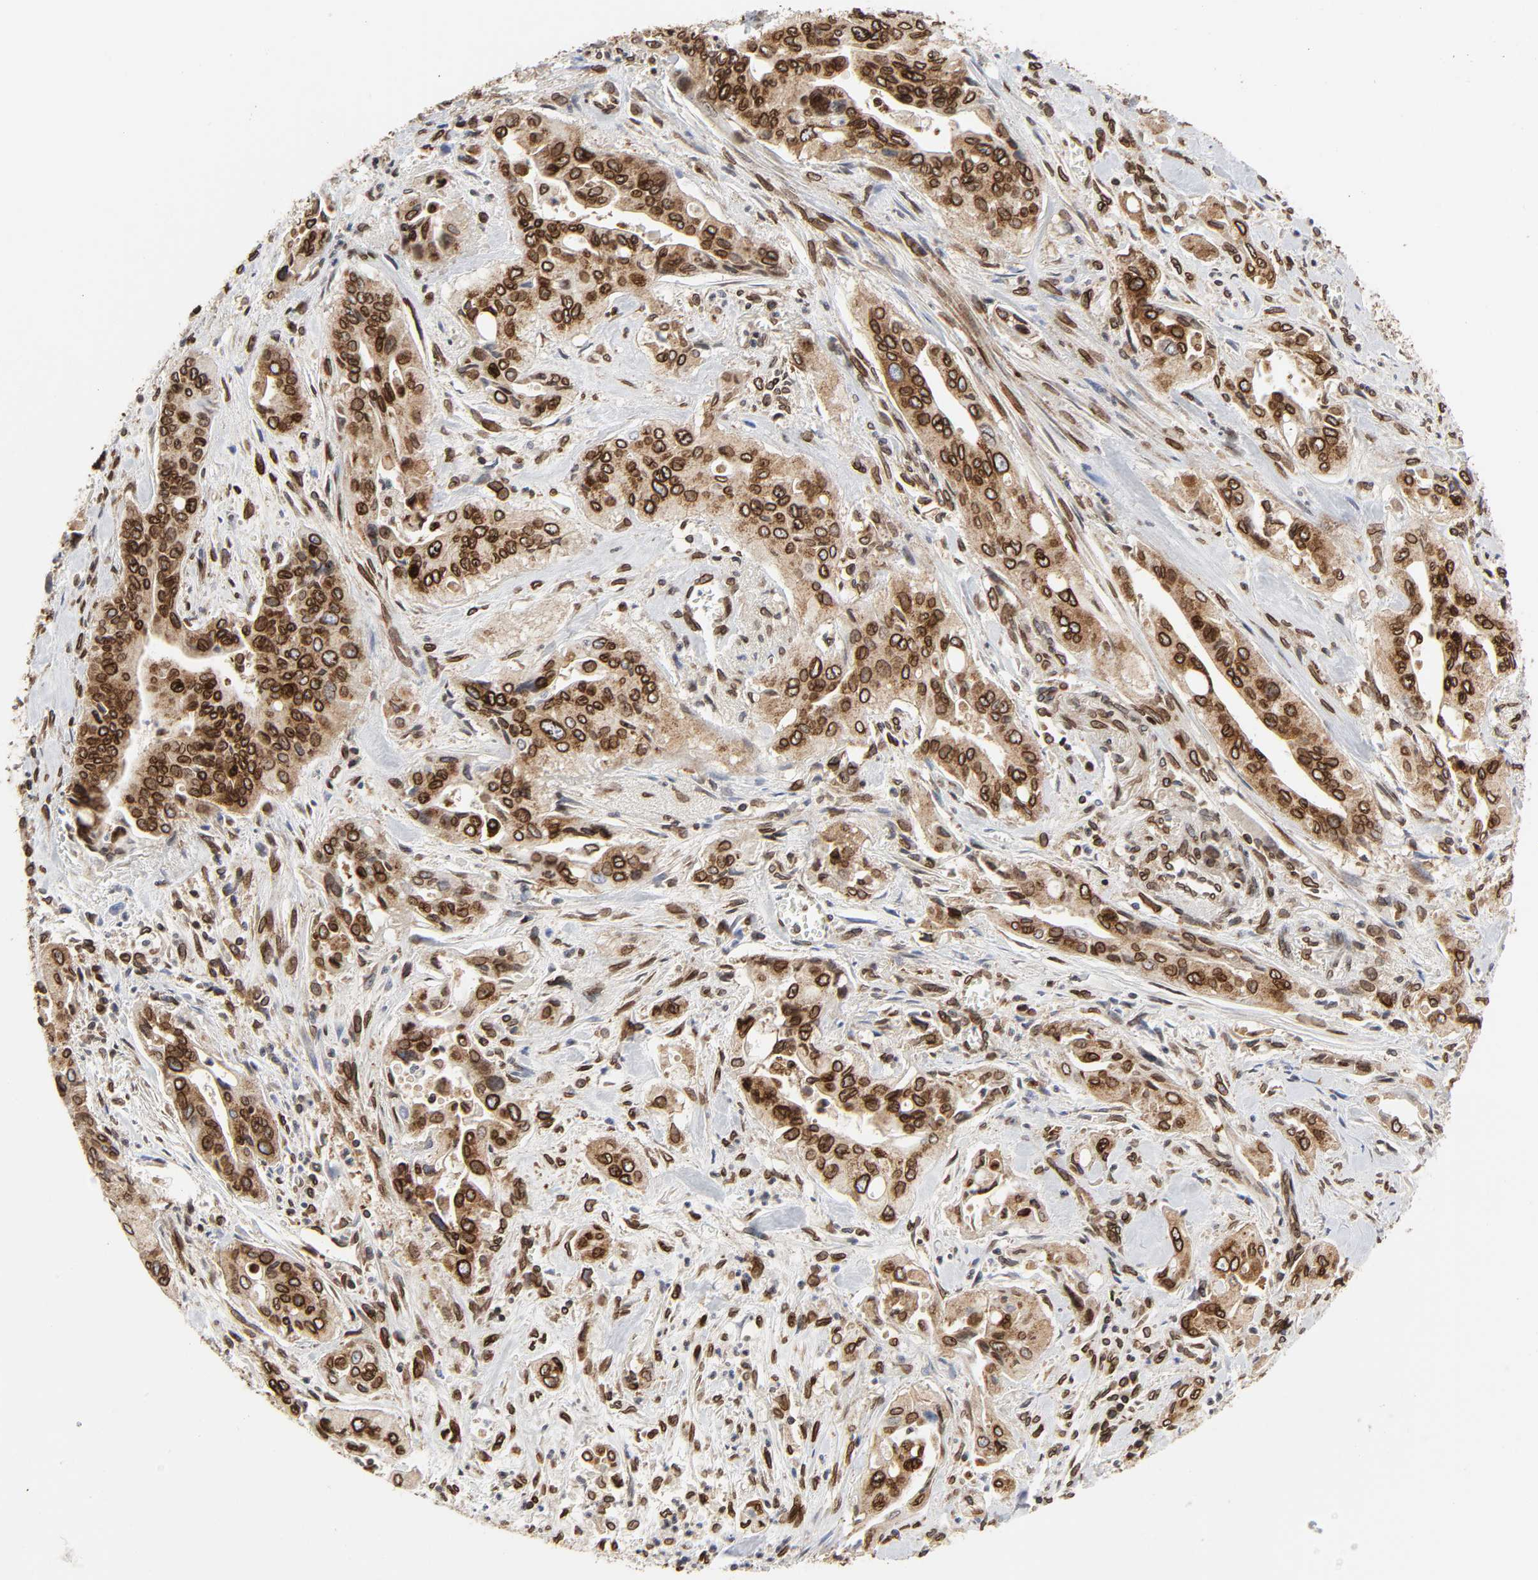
{"staining": {"intensity": "strong", "quantity": ">75%", "location": "cytoplasmic/membranous,nuclear"}, "tissue": "pancreatic cancer", "cell_type": "Tumor cells", "image_type": "cancer", "snomed": [{"axis": "morphology", "description": "Adenocarcinoma, NOS"}, {"axis": "topography", "description": "Pancreas"}], "caption": "Immunohistochemistry of human pancreatic cancer (adenocarcinoma) displays high levels of strong cytoplasmic/membranous and nuclear positivity in approximately >75% of tumor cells. Using DAB (brown) and hematoxylin (blue) stains, captured at high magnification using brightfield microscopy.", "gene": "RANGAP1", "patient": {"sex": "male", "age": 77}}